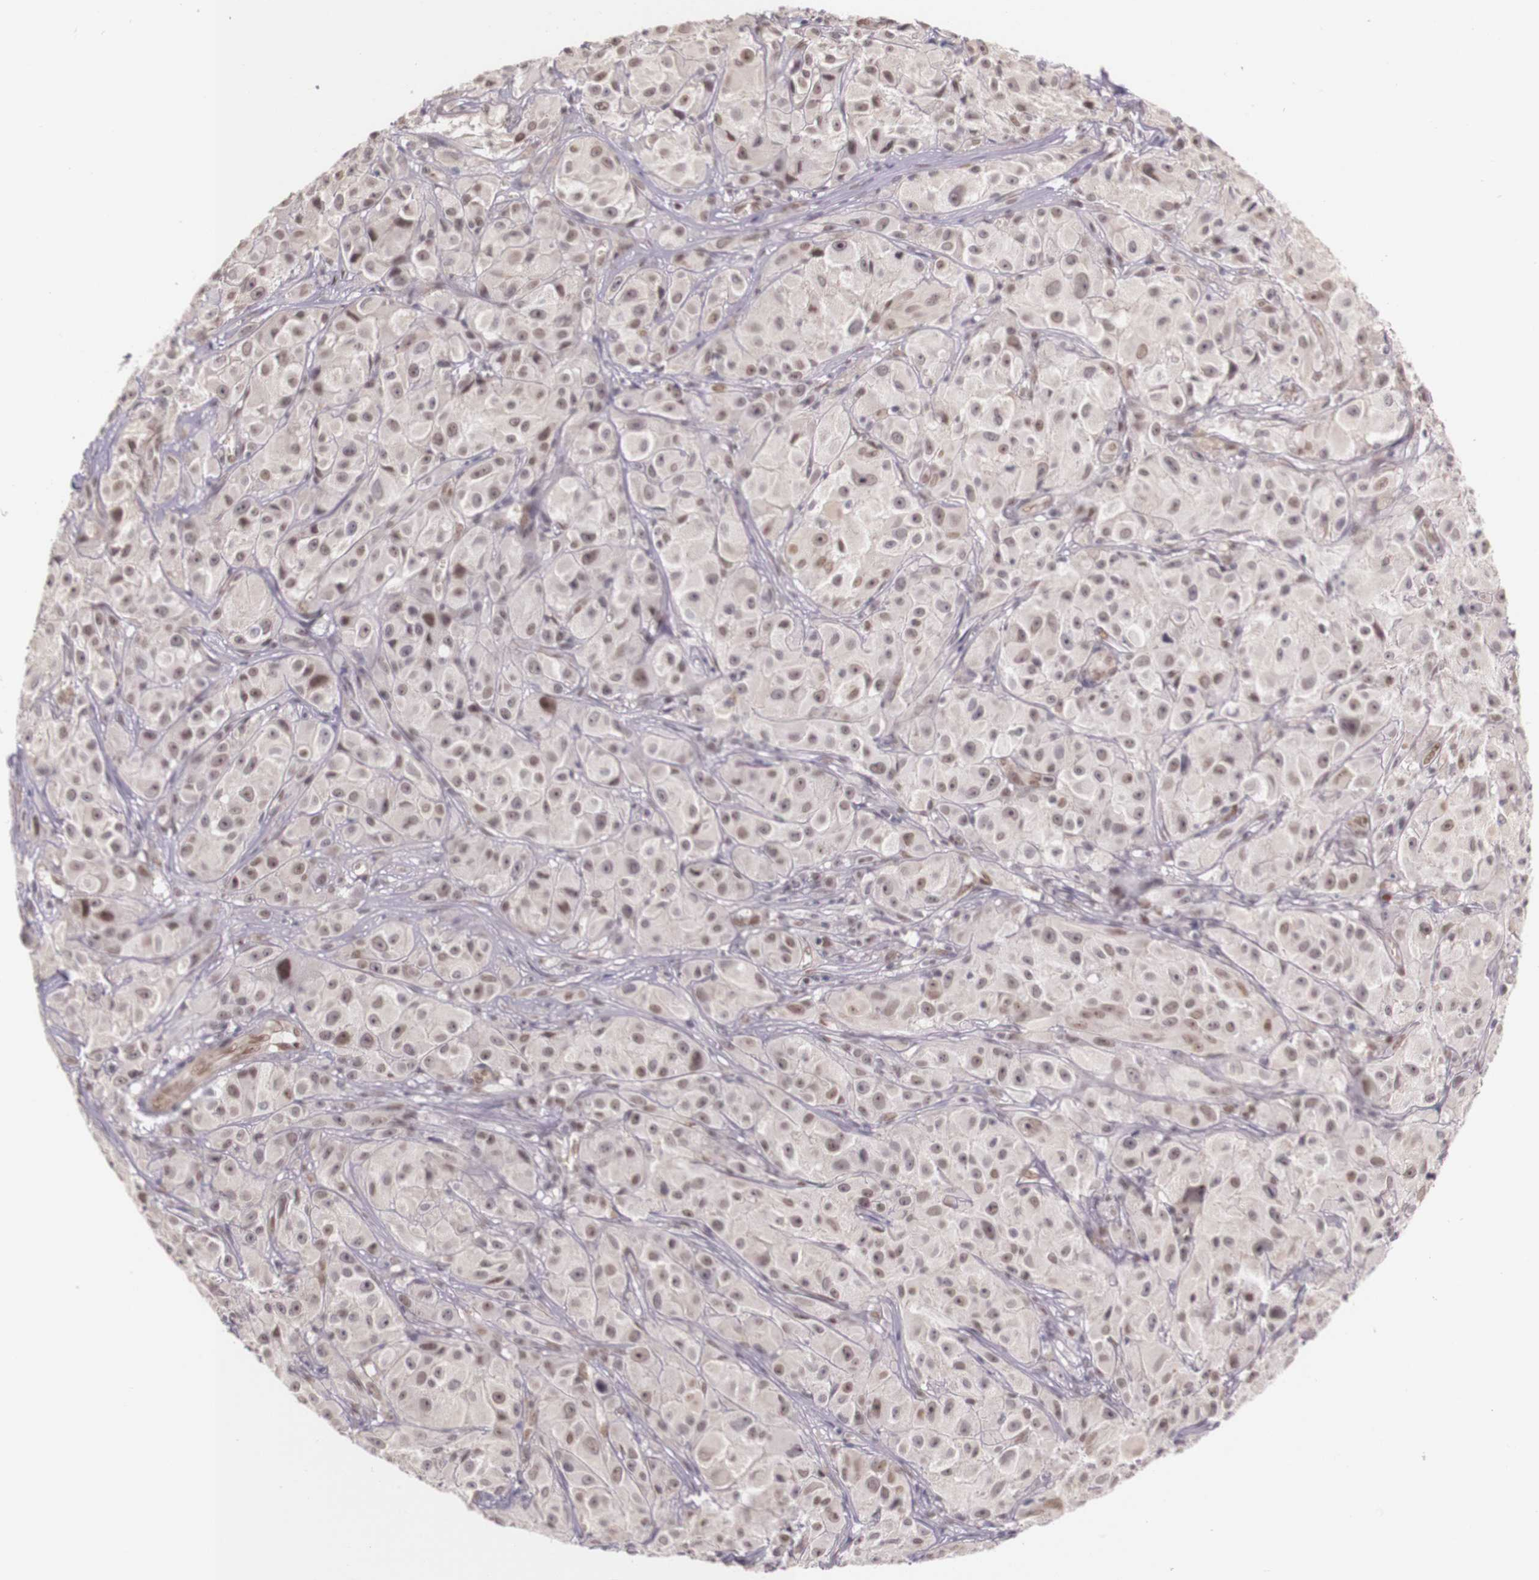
{"staining": {"intensity": "weak", "quantity": "25%-75%", "location": "nuclear"}, "tissue": "melanoma", "cell_type": "Tumor cells", "image_type": "cancer", "snomed": [{"axis": "morphology", "description": "Malignant melanoma, NOS"}, {"axis": "topography", "description": "Skin"}], "caption": "A high-resolution histopathology image shows IHC staining of melanoma, which demonstrates weak nuclear staining in approximately 25%-75% of tumor cells. The staining is performed using DAB brown chromogen to label protein expression. The nuclei are counter-stained blue using hematoxylin.", "gene": "WDR13", "patient": {"sex": "male", "age": 56}}